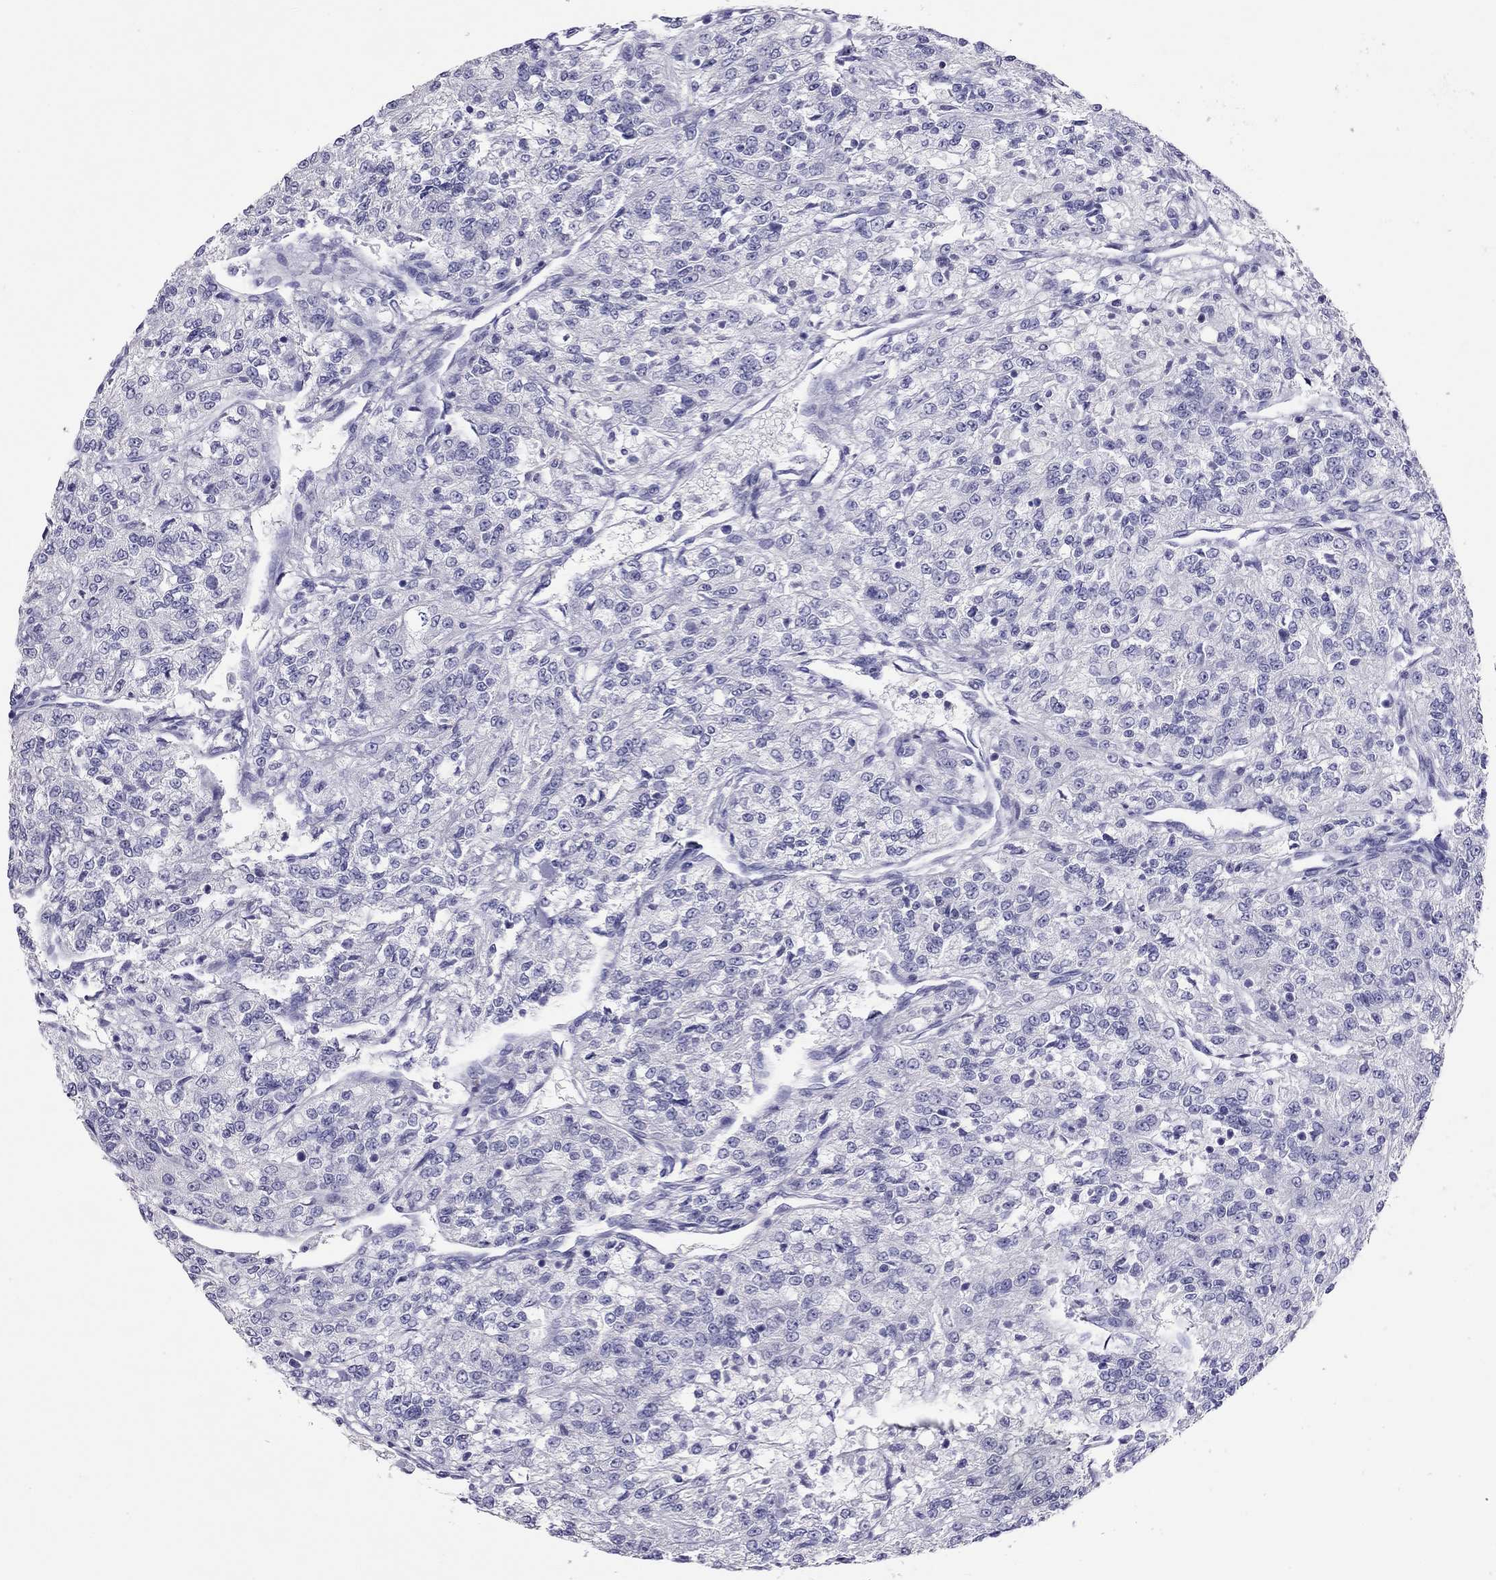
{"staining": {"intensity": "negative", "quantity": "none", "location": "none"}, "tissue": "renal cancer", "cell_type": "Tumor cells", "image_type": "cancer", "snomed": [{"axis": "morphology", "description": "Adenocarcinoma, NOS"}, {"axis": "topography", "description": "Kidney"}], "caption": "The image exhibits no significant positivity in tumor cells of adenocarcinoma (renal).", "gene": "CALHM1", "patient": {"sex": "female", "age": 63}}